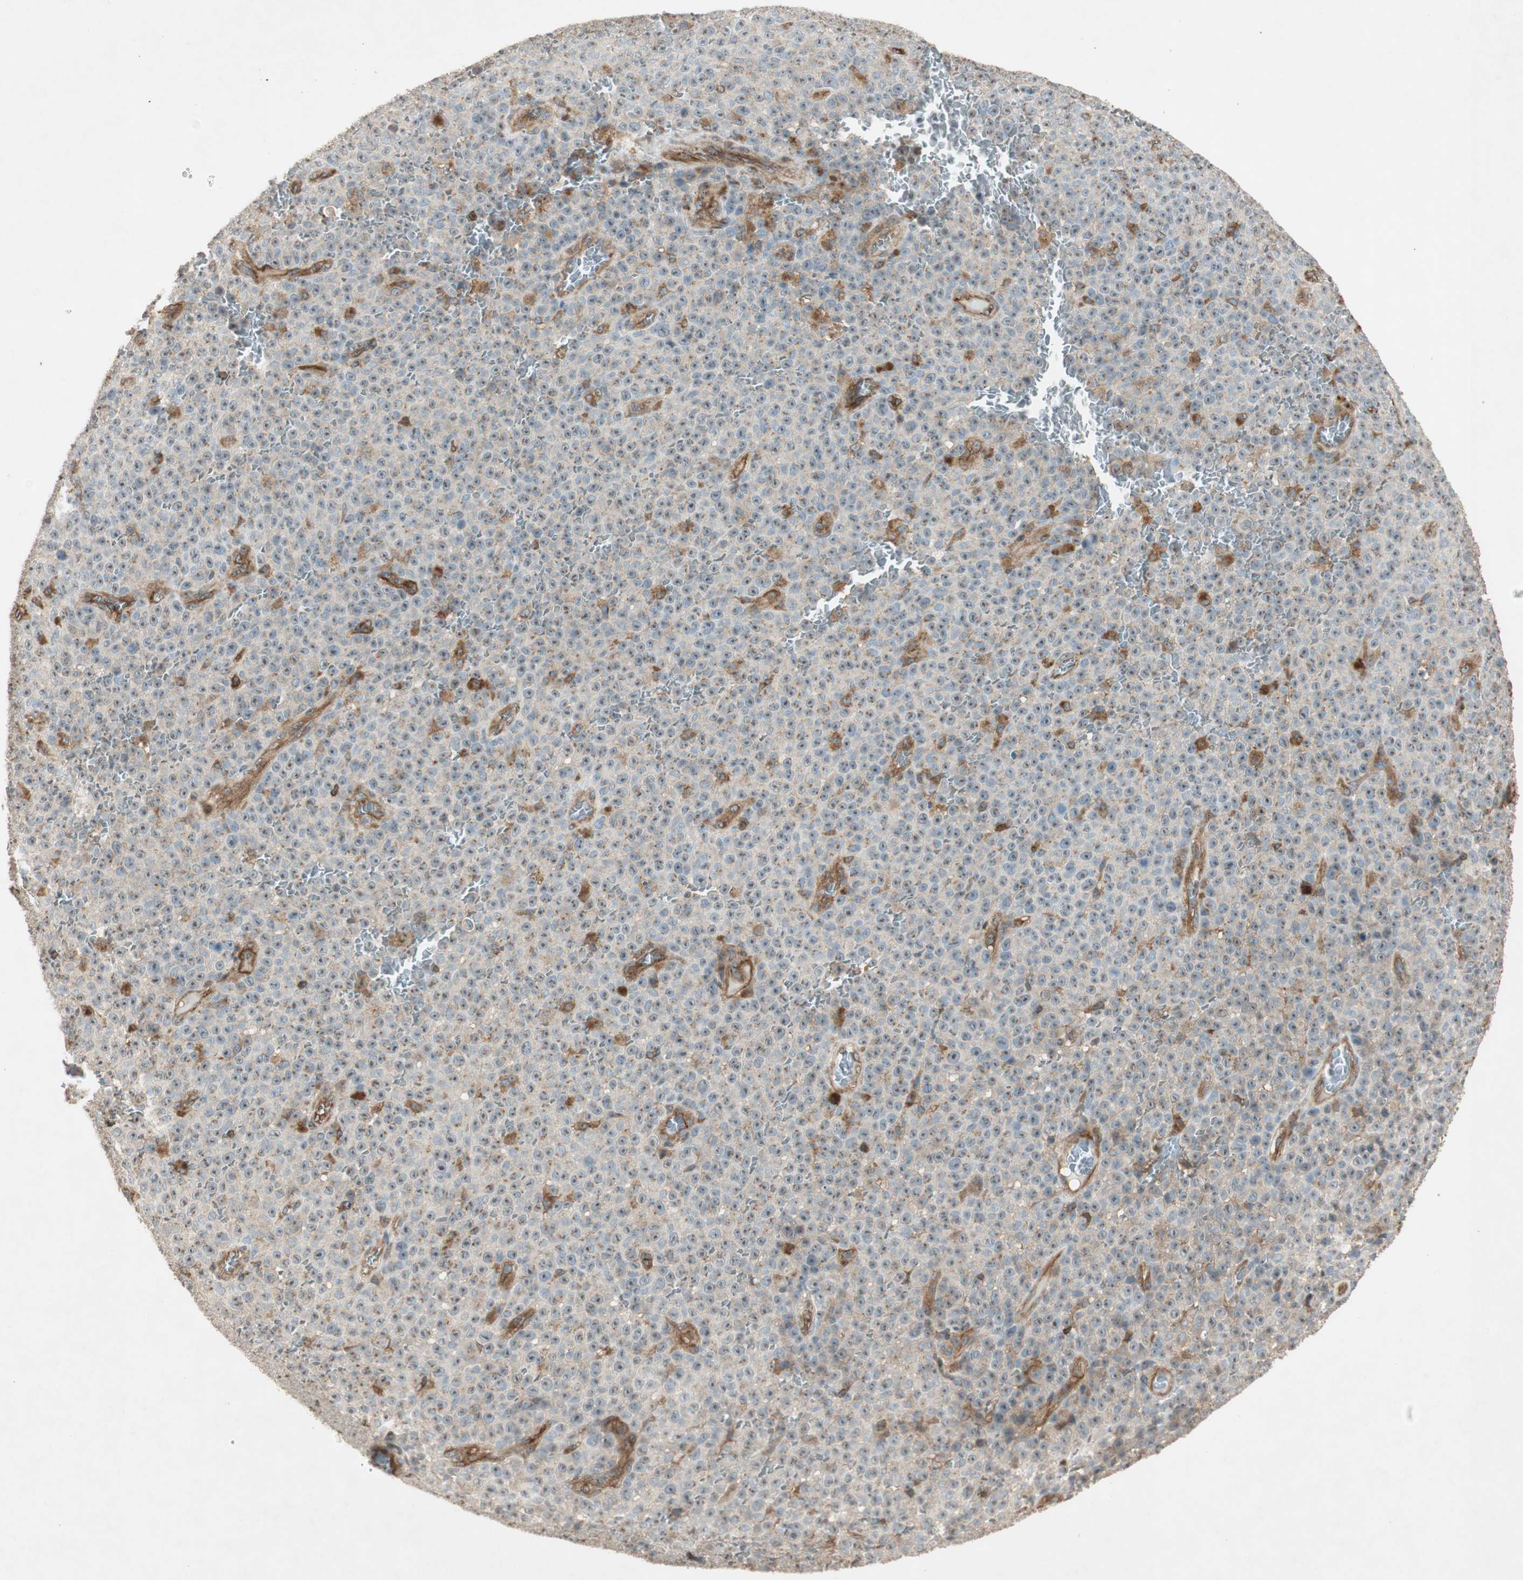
{"staining": {"intensity": "moderate", "quantity": ">75%", "location": "nuclear"}, "tissue": "melanoma", "cell_type": "Tumor cells", "image_type": "cancer", "snomed": [{"axis": "morphology", "description": "Malignant melanoma, NOS"}, {"axis": "topography", "description": "Skin"}], "caption": "About >75% of tumor cells in human melanoma demonstrate moderate nuclear protein positivity as visualized by brown immunohistochemical staining.", "gene": "BTN3A3", "patient": {"sex": "female", "age": 82}}